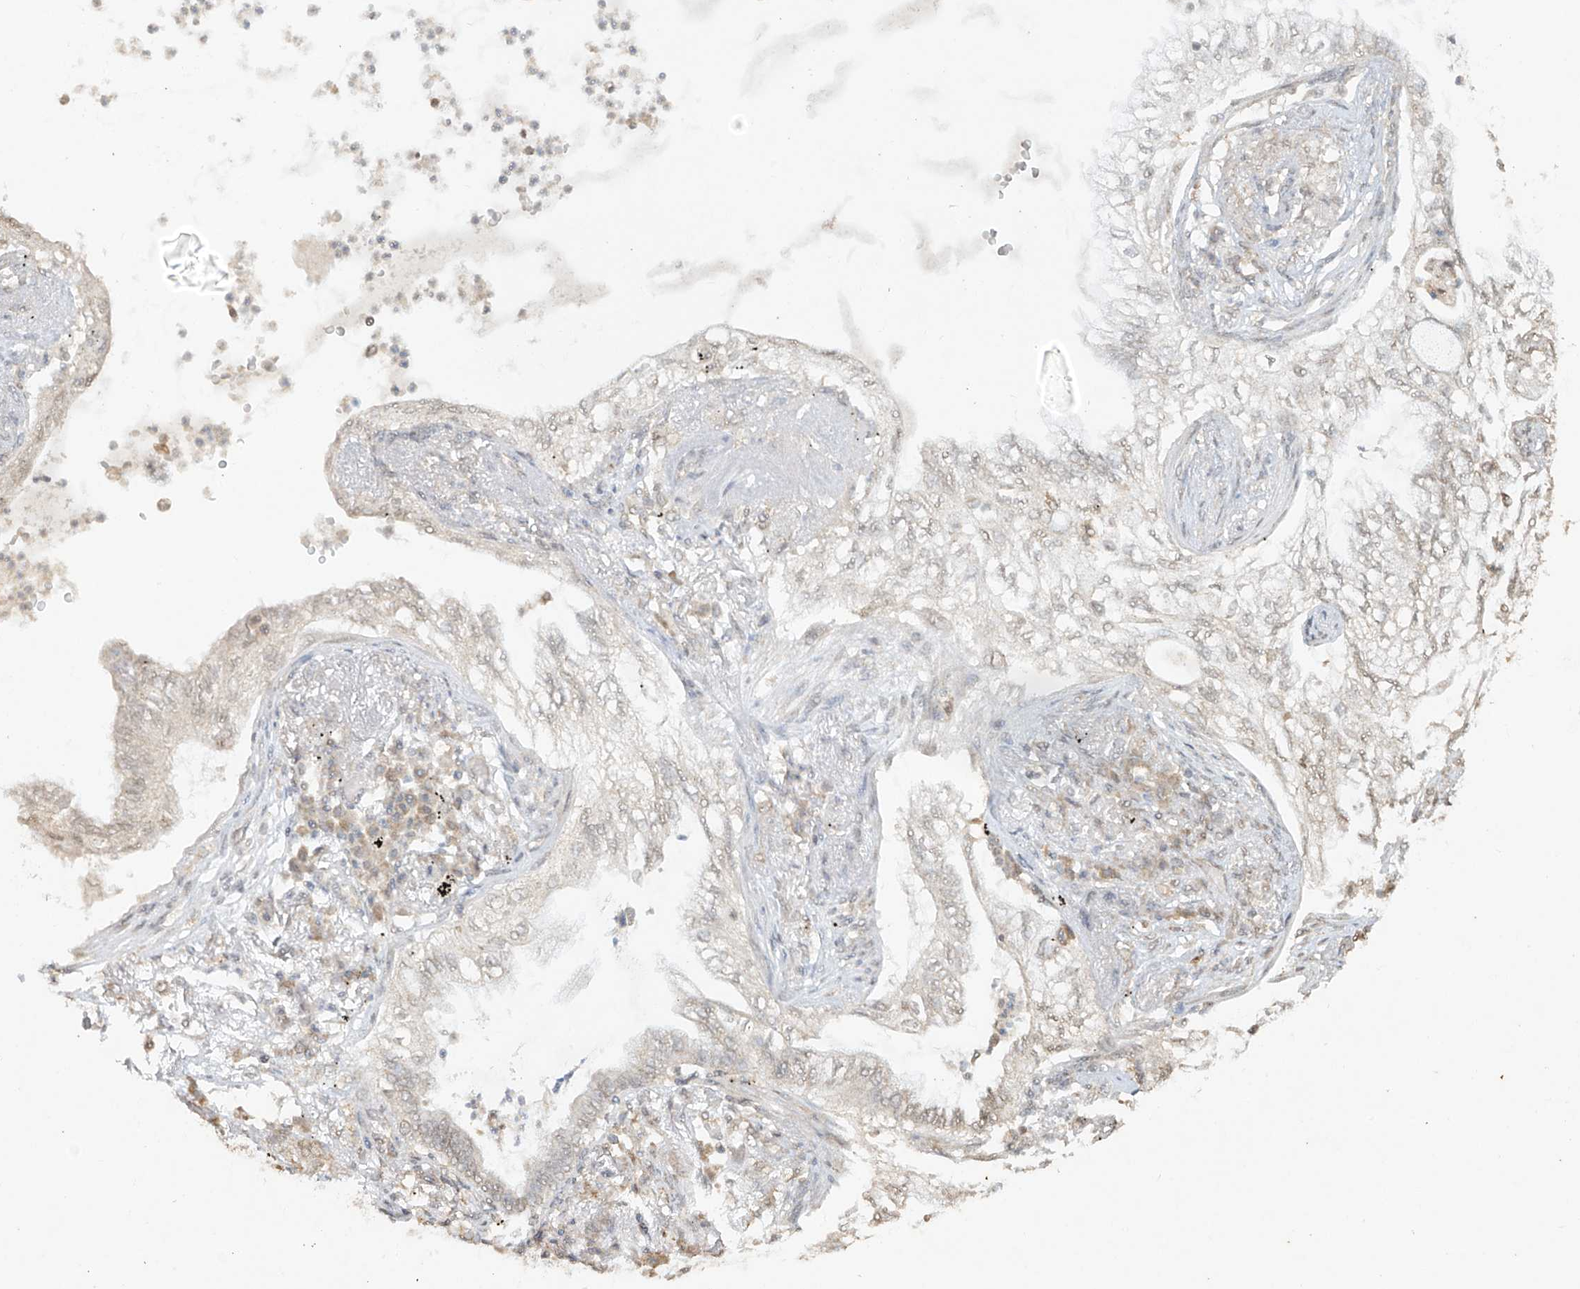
{"staining": {"intensity": "weak", "quantity": "<25%", "location": "nuclear"}, "tissue": "lung cancer", "cell_type": "Tumor cells", "image_type": "cancer", "snomed": [{"axis": "morphology", "description": "Normal tissue, NOS"}, {"axis": "morphology", "description": "Adenocarcinoma, NOS"}, {"axis": "topography", "description": "Bronchus"}, {"axis": "topography", "description": "Lung"}], "caption": "Immunohistochemical staining of lung cancer (adenocarcinoma) reveals no significant positivity in tumor cells. (DAB immunohistochemistry (IHC) visualized using brightfield microscopy, high magnification).", "gene": "TIGAR", "patient": {"sex": "female", "age": 70}}